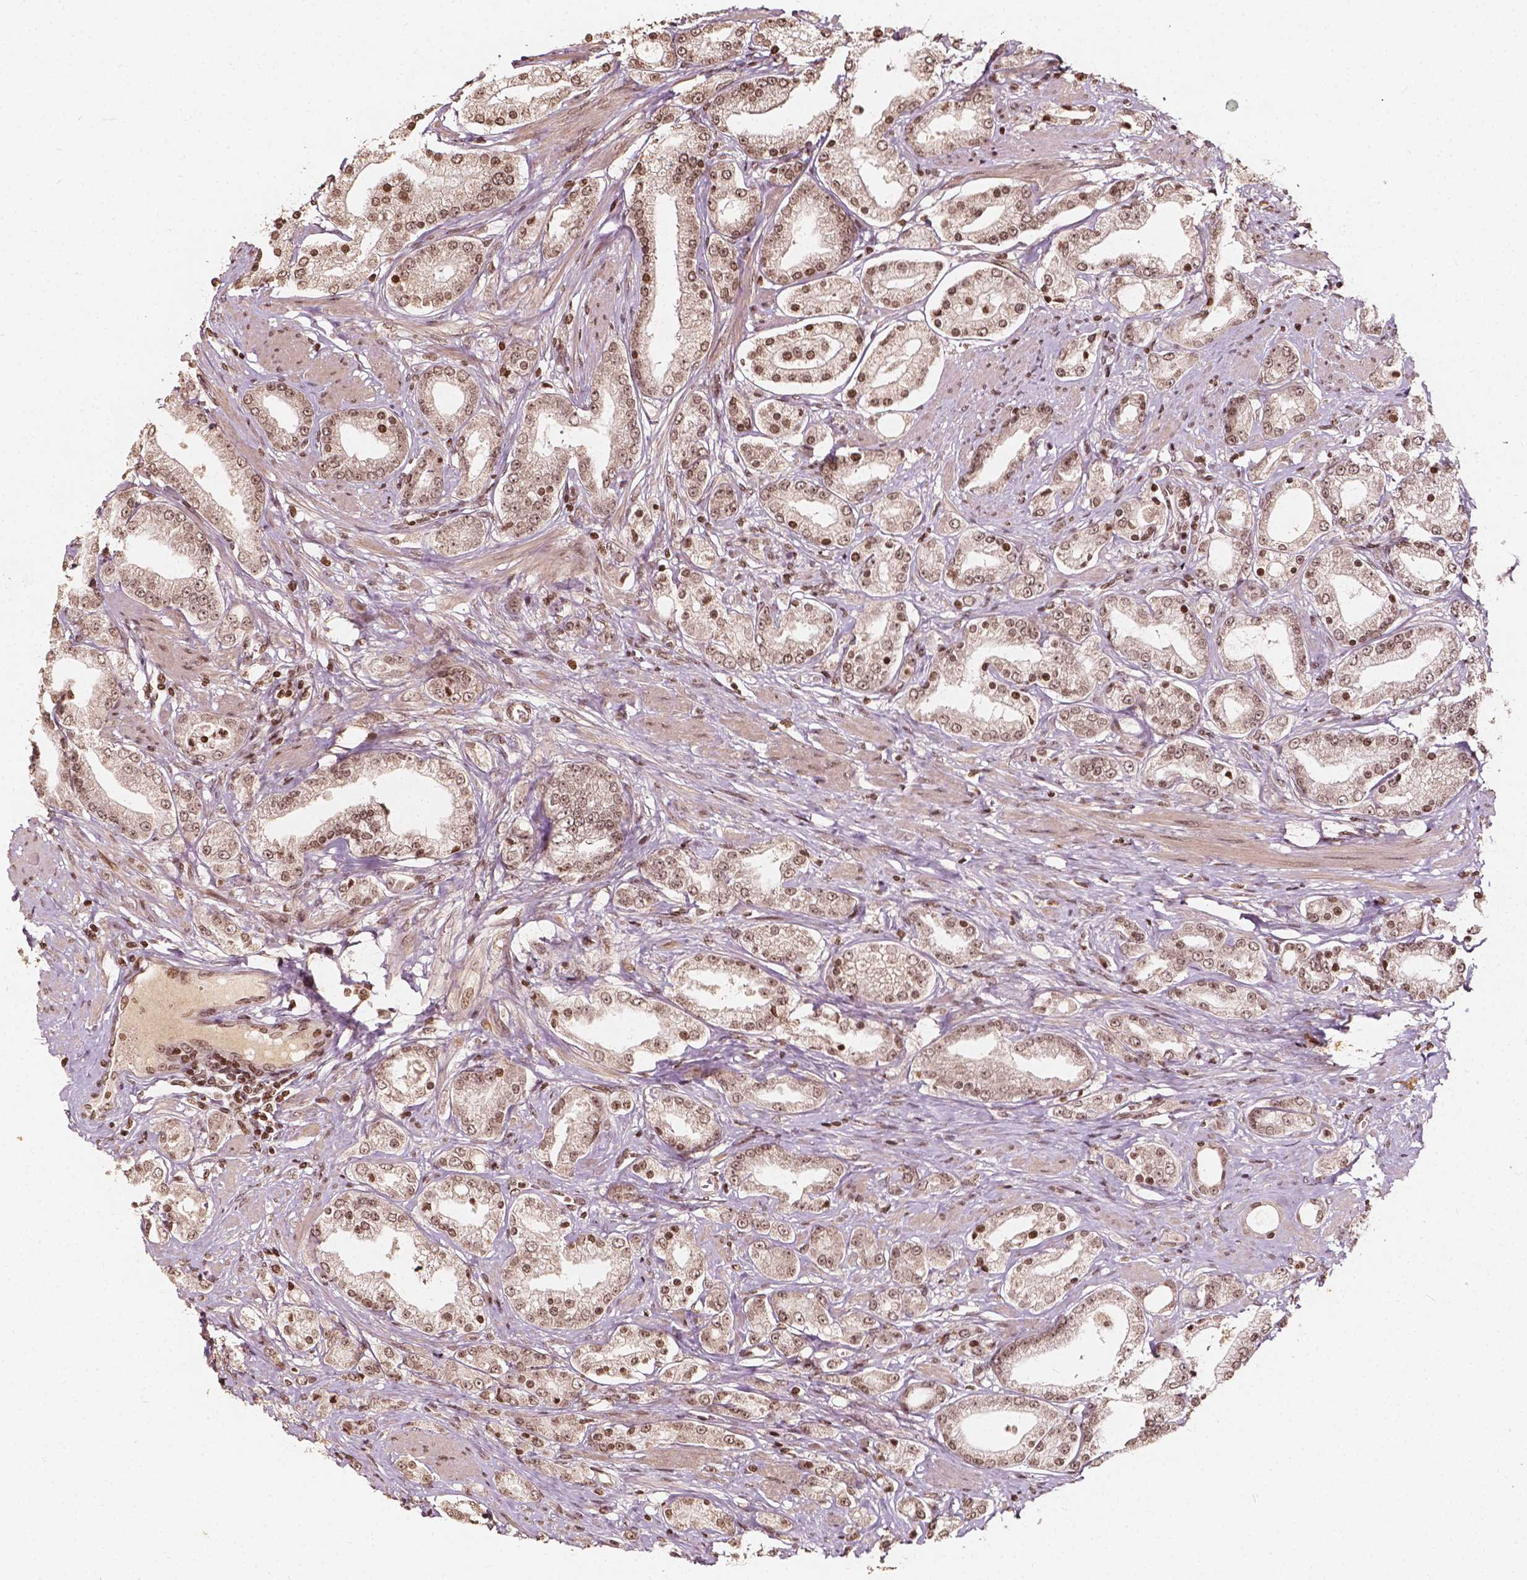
{"staining": {"intensity": "moderate", "quantity": ">75%", "location": "nuclear"}, "tissue": "prostate cancer", "cell_type": "Tumor cells", "image_type": "cancer", "snomed": [{"axis": "morphology", "description": "Adenocarcinoma, High grade"}, {"axis": "topography", "description": "Prostate"}], "caption": "Human prostate cancer (adenocarcinoma (high-grade)) stained for a protein (brown) demonstrates moderate nuclear positive staining in about >75% of tumor cells.", "gene": "H3C14", "patient": {"sex": "male", "age": 67}}